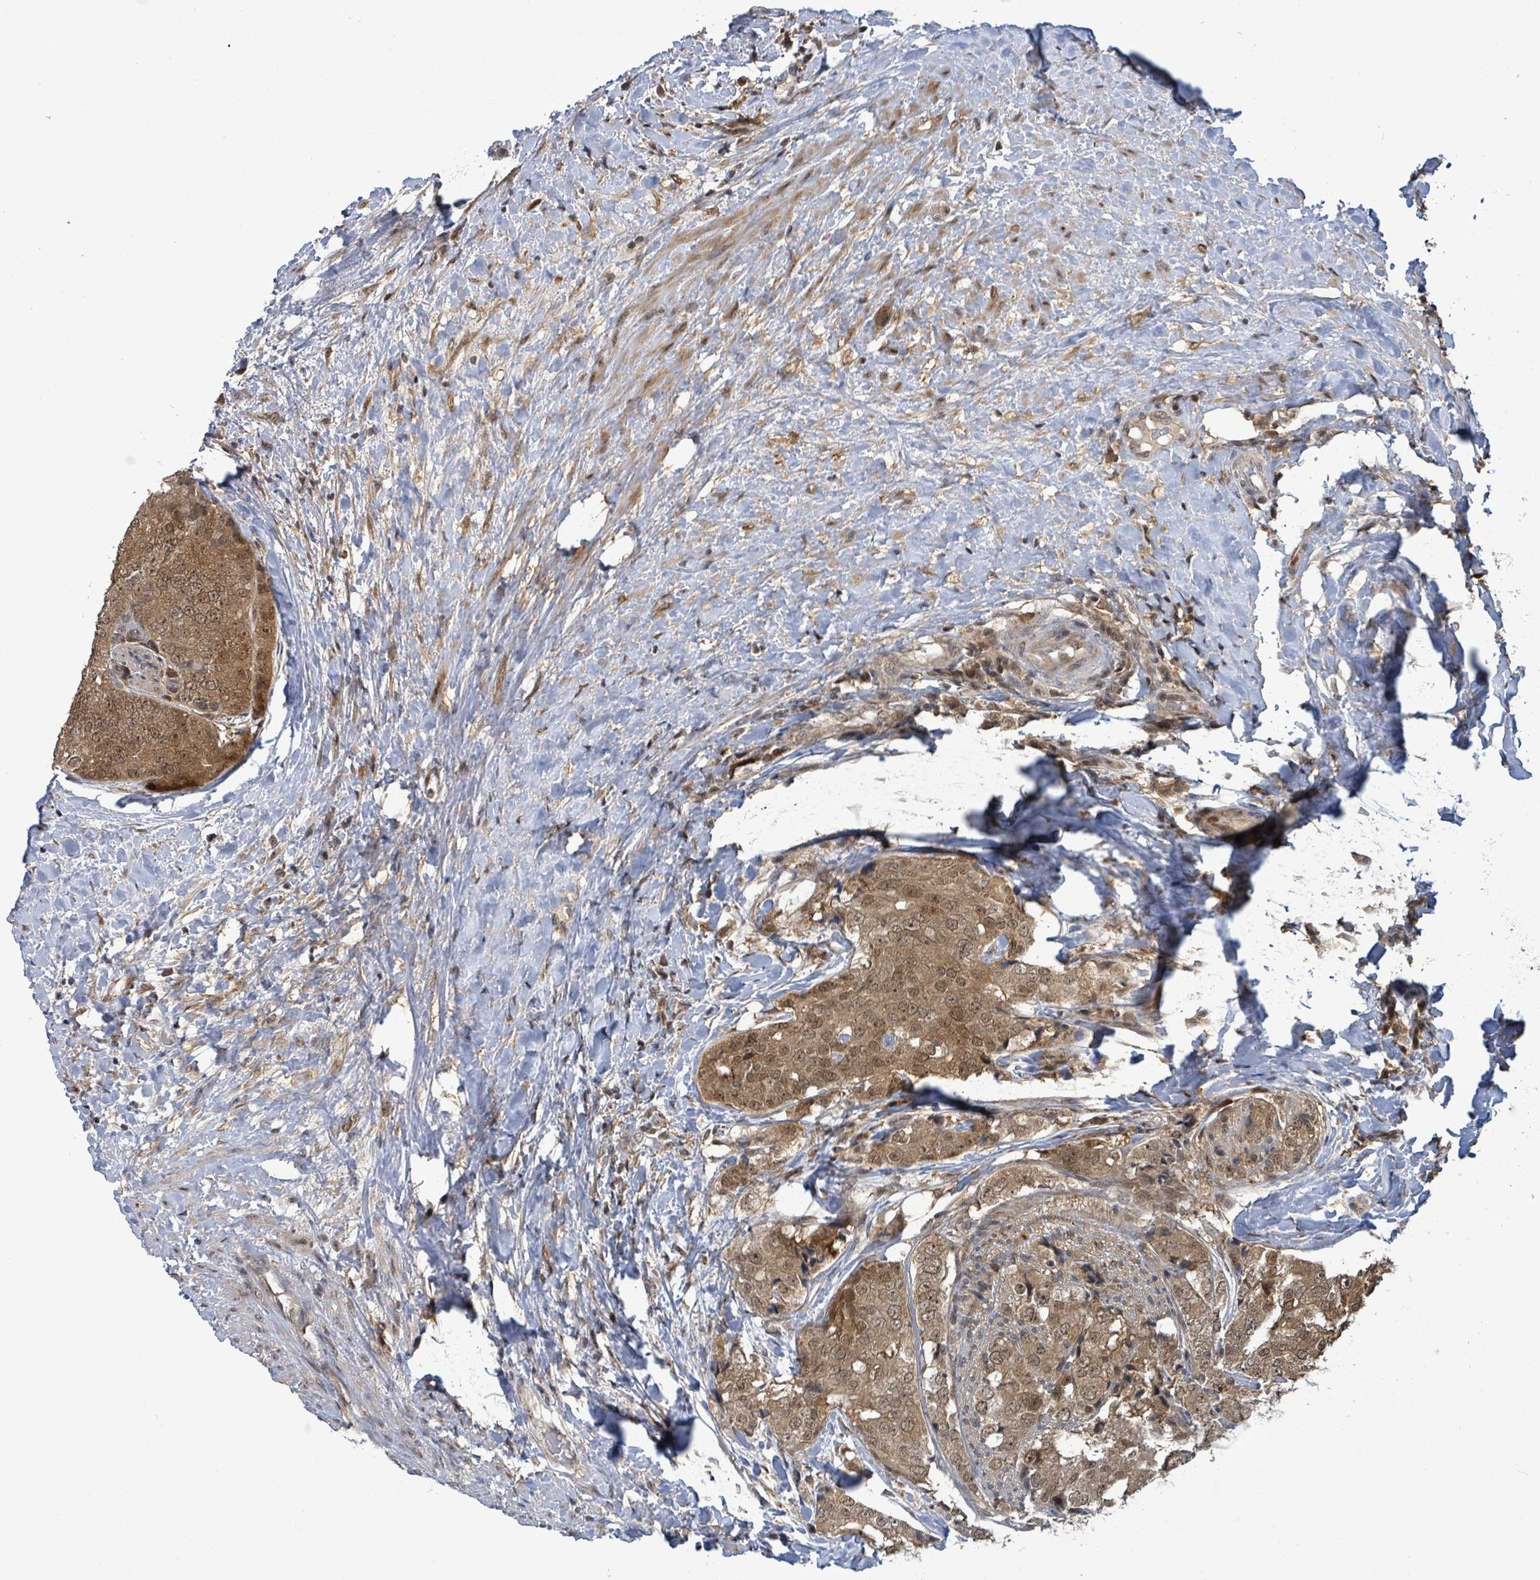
{"staining": {"intensity": "moderate", "quantity": ">75%", "location": "cytoplasmic/membranous,nuclear"}, "tissue": "prostate cancer", "cell_type": "Tumor cells", "image_type": "cancer", "snomed": [{"axis": "morphology", "description": "Adenocarcinoma, High grade"}, {"axis": "topography", "description": "Prostate"}], "caption": "An immunohistochemistry (IHC) micrograph of neoplastic tissue is shown. Protein staining in brown highlights moderate cytoplasmic/membranous and nuclear positivity in prostate cancer (high-grade adenocarcinoma) within tumor cells. The protein of interest is stained brown, and the nuclei are stained in blue (DAB (3,3'-diaminobenzidine) IHC with brightfield microscopy, high magnification).", "gene": "FBXO6", "patient": {"sex": "male", "age": 49}}